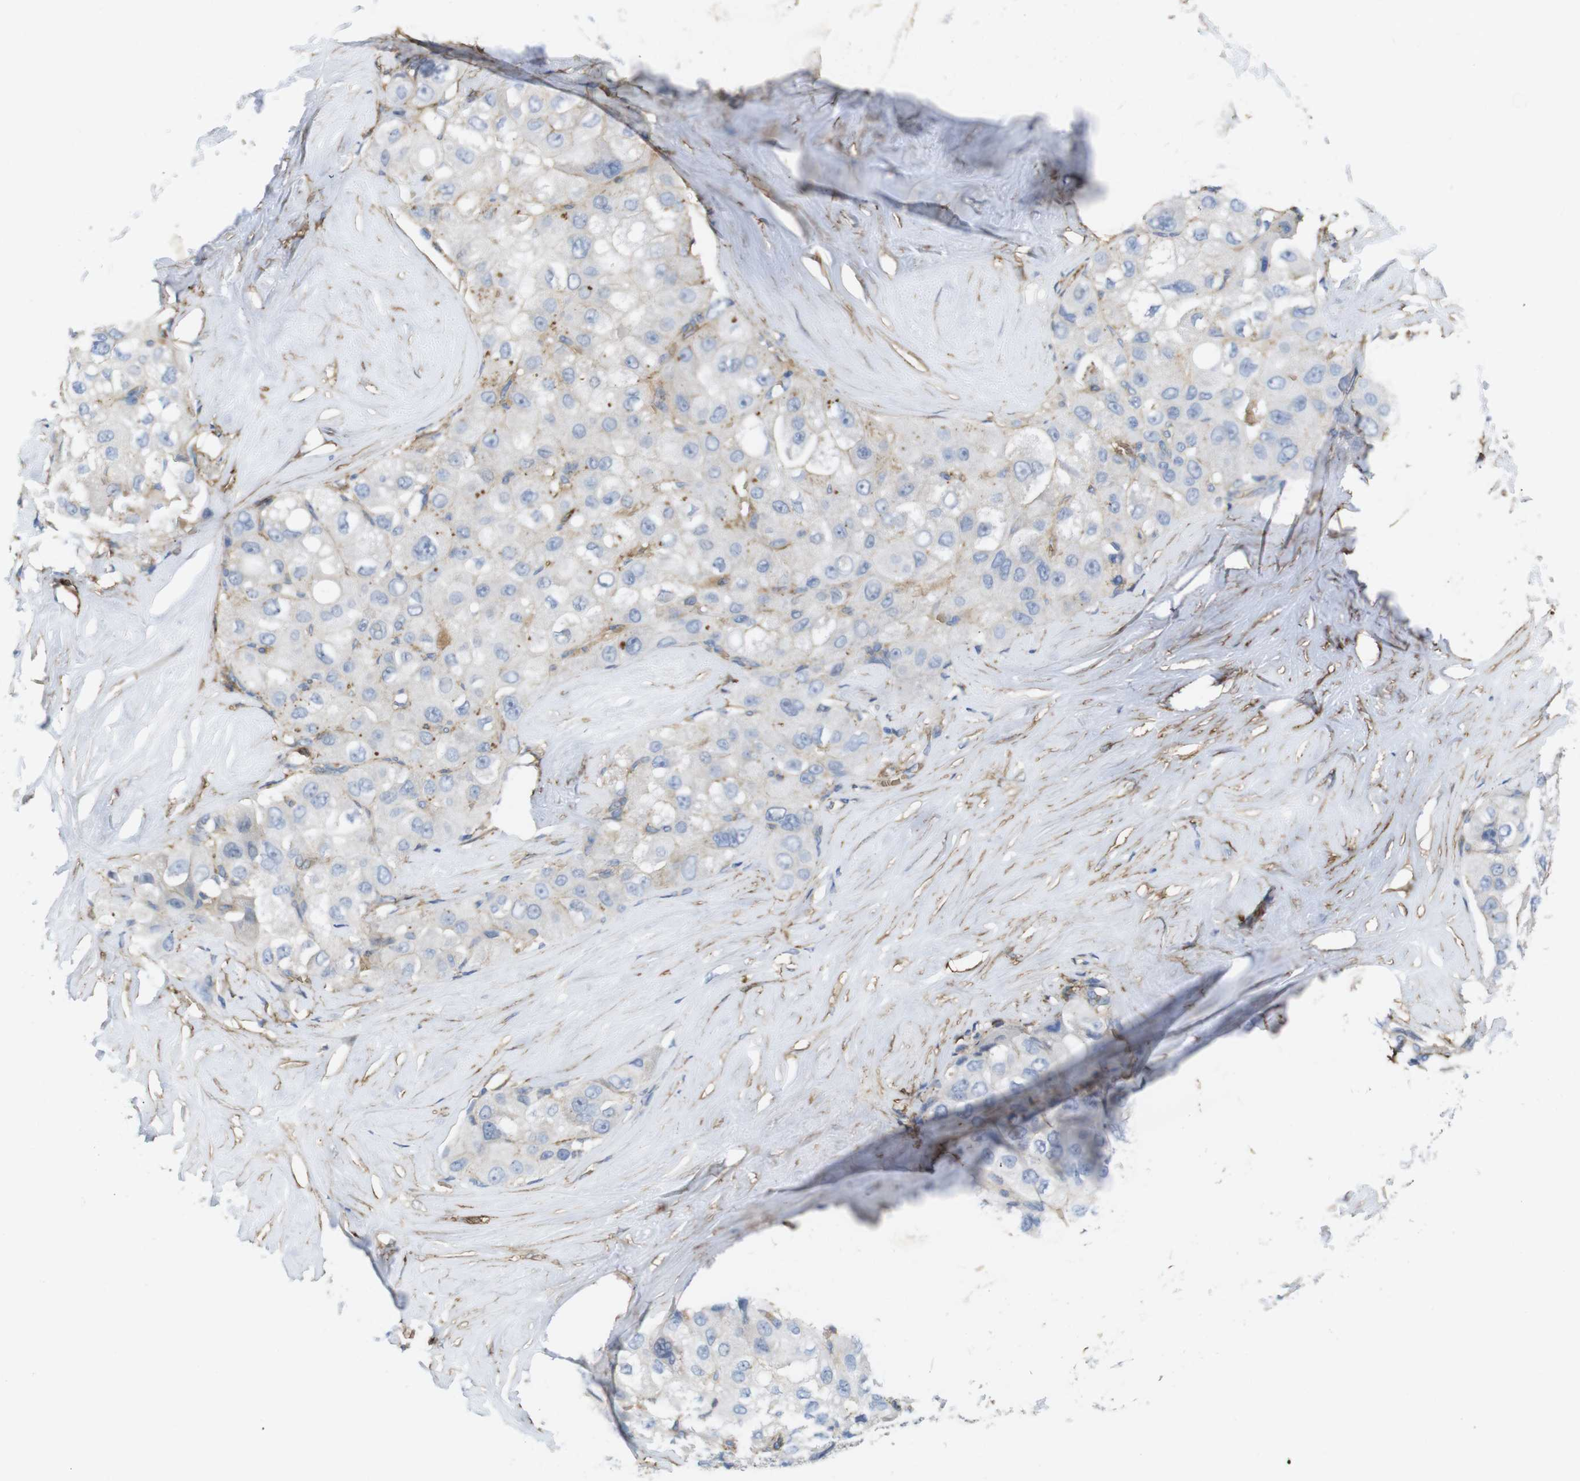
{"staining": {"intensity": "negative", "quantity": "none", "location": "none"}, "tissue": "liver cancer", "cell_type": "Tumor cells", "image_type": "cancer", "snomed": [{"axis": "morphology", "description": "Carcinoma, Hepatocellular, NOS"}, {"axis": "topography", "description": "Liver"}], "caption": "DAB immunohistochemical staining of liver cancer (hepatocellular carcinoma) exhibits no significant staining in tumor cells. Nuclei are stained in blue.", "gene": "CYBRD1", "patient": {"sex": "male", "age": 80}}